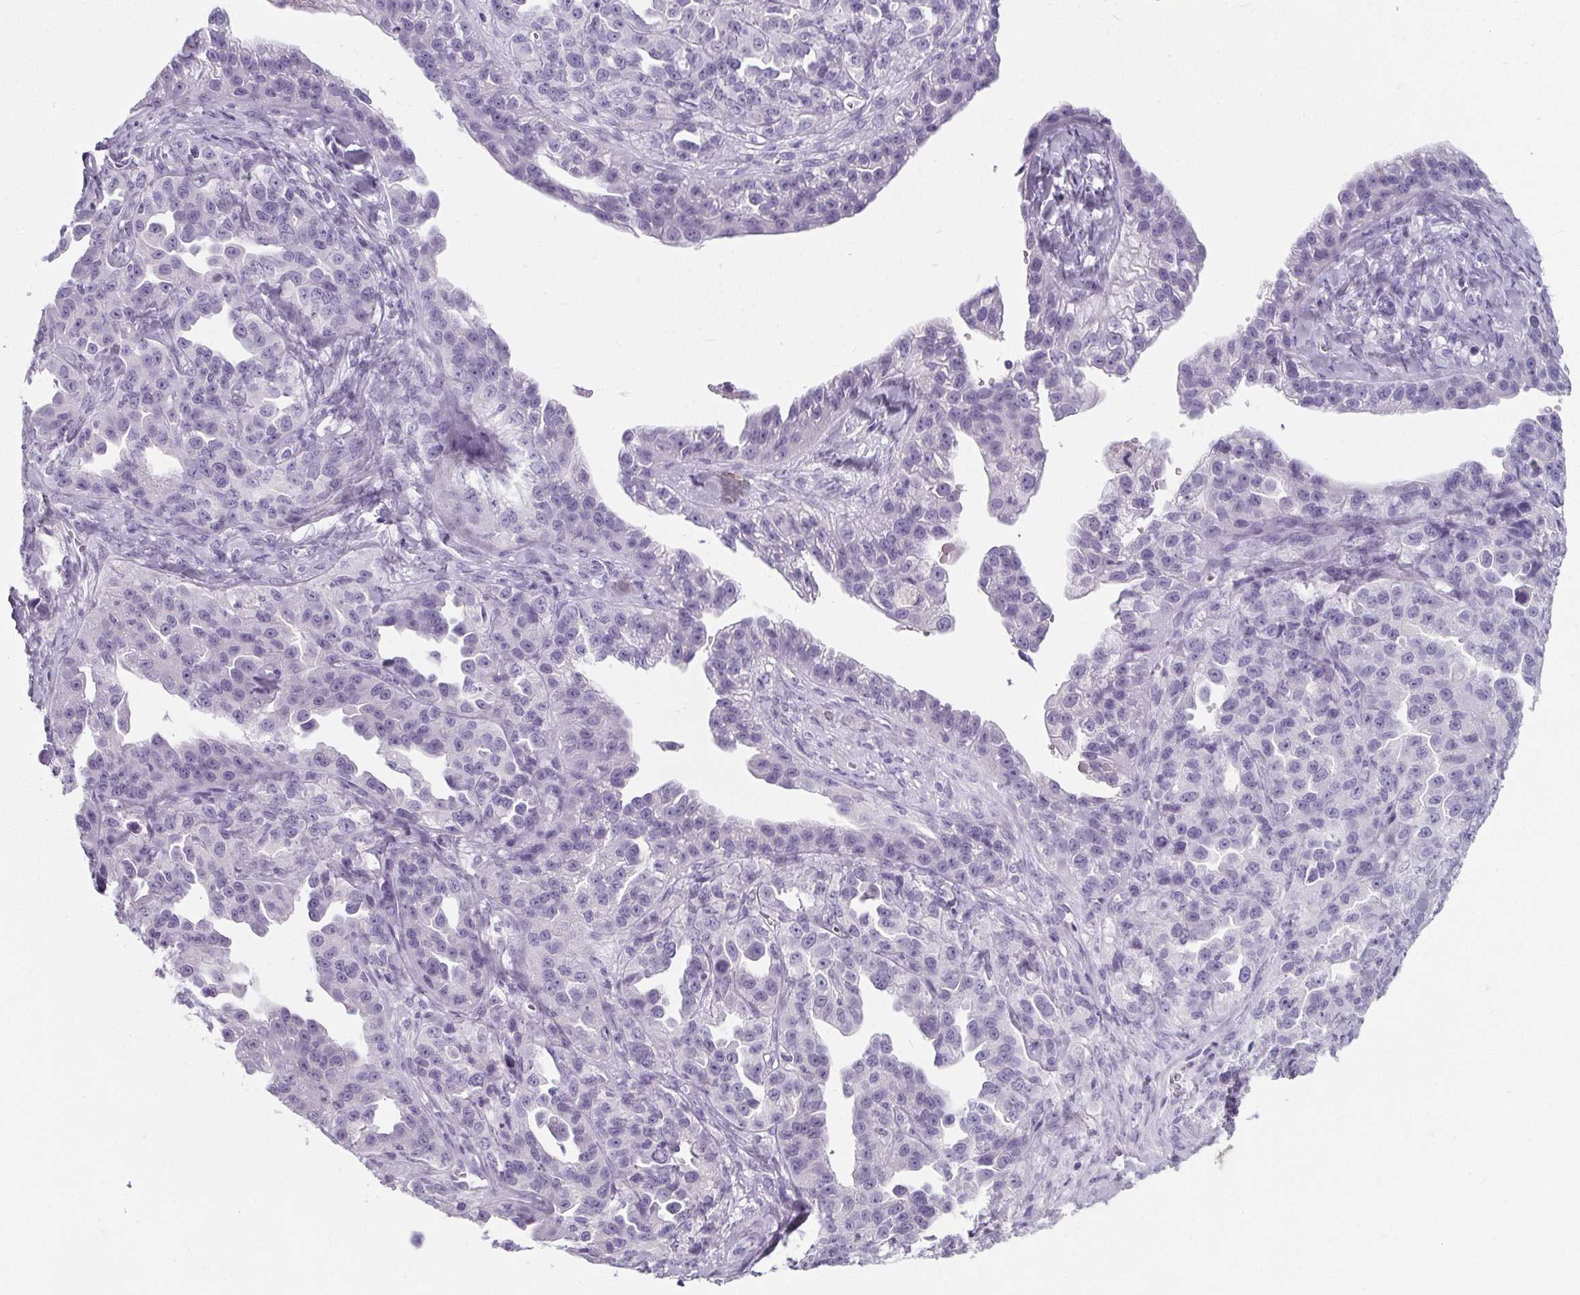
{"staining": {"intensity": "negative", "quantity": "none", "location": "none"}, "tissue": "ovarian cancer", "cell_type": "Tumor cells", "image_type": "cancer", "snomed": [{"axis": "morphology", "description": "Cystadenocarcinoma, serous, NOS"}, {"axis": "topography", "description": "Ovary"}], "caption": "An immunohistochemistry (IHC) micrograph of ovarian serous cystadenocarcinoma is shown. There is no staining in tumor cells of ovarian serous cystadenocarcinoma. Brightfield microscopy of immunohistochemistry stained with DAB (3,3'-diaminobenzidine) (brown) and hematoxylin (blue), captured at high magnification.", "gene": "ADRB1", "patient": {"sex": "female", "age": 75}}